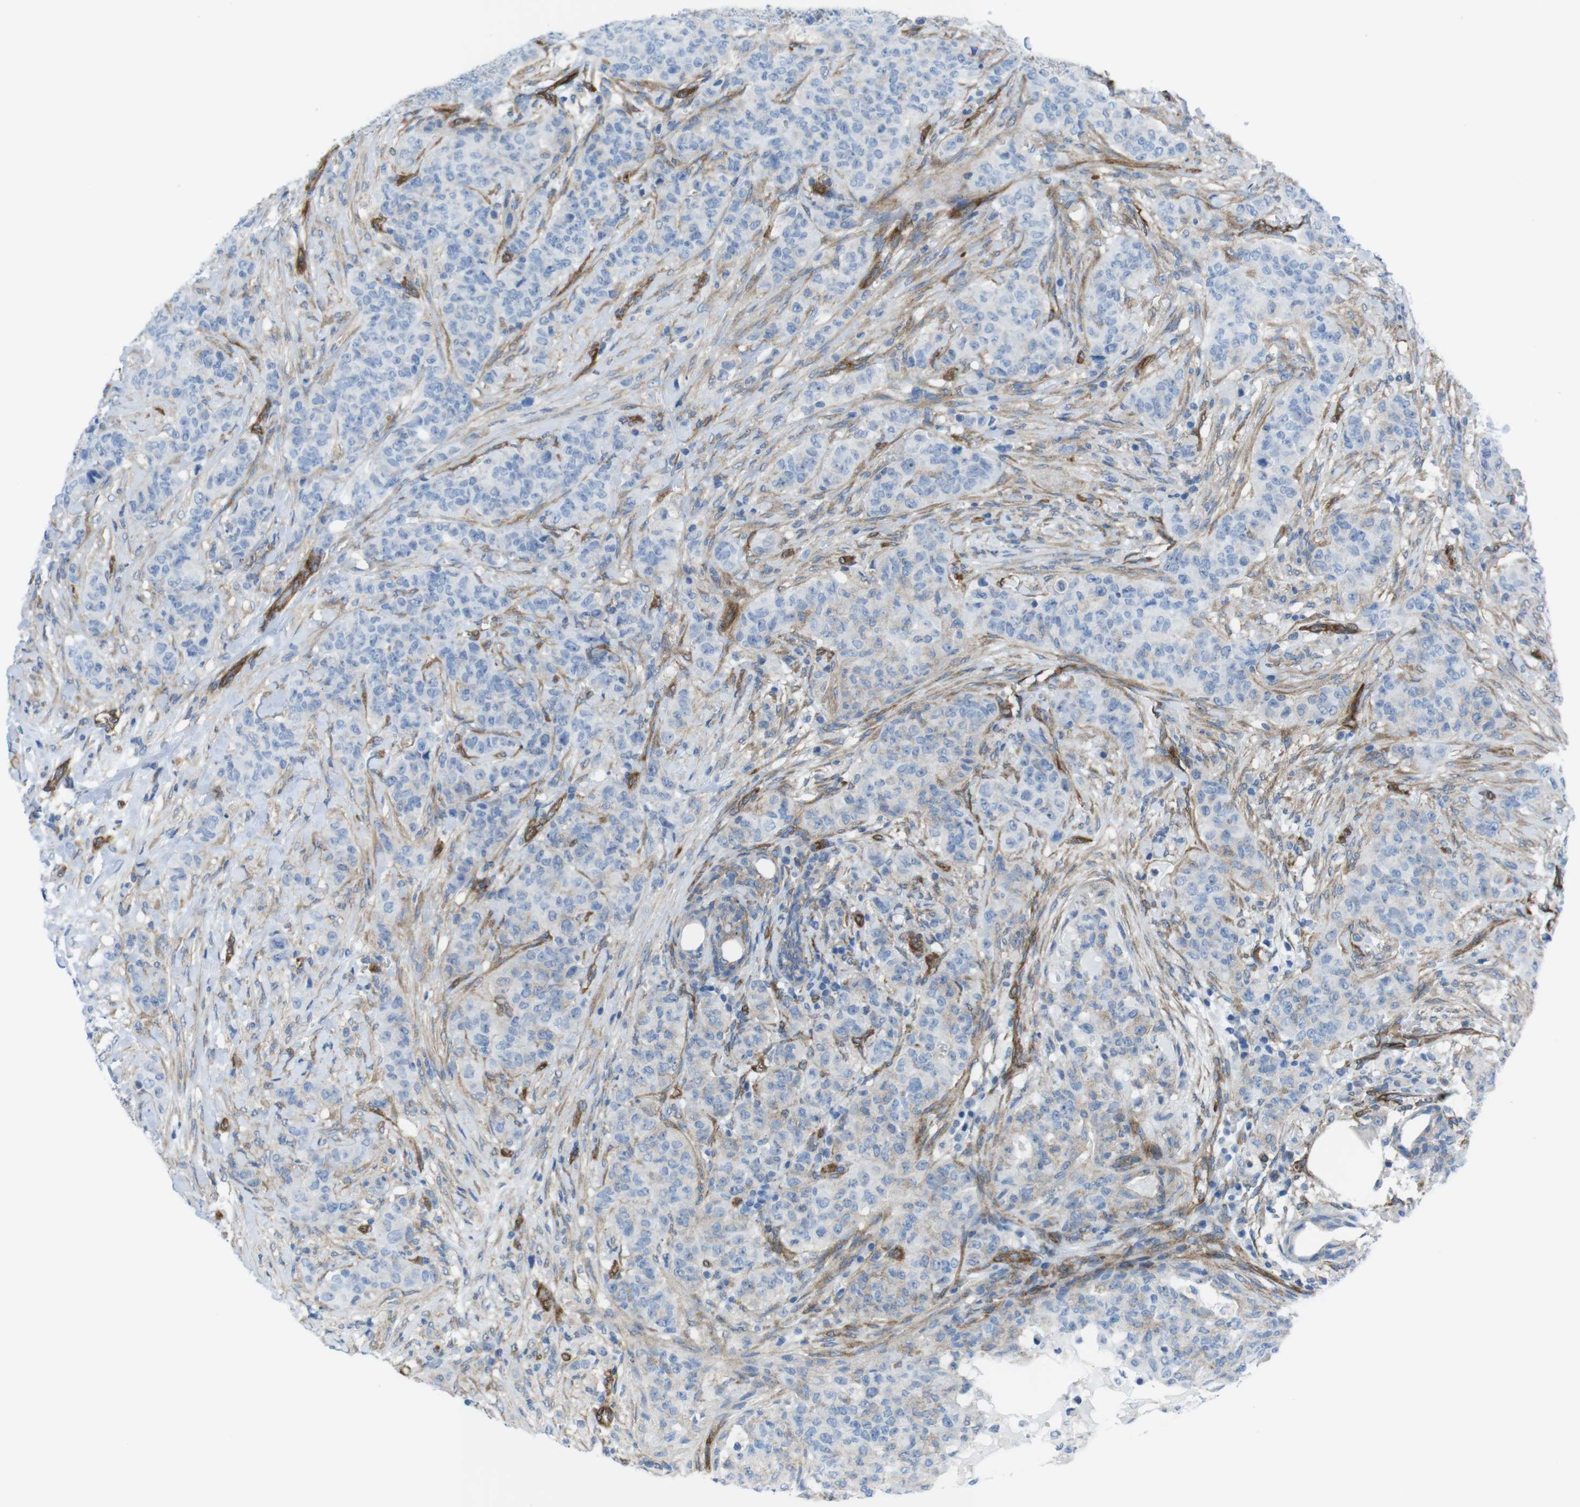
{"staining": {"intensity": "negative", "quantity": "none", "location": "none"}, "tissue": "breast cancer", "cell_type": "Tumor cells", "image_type": "cancer", "snomed": [{"axis": "morphology", "description": "Normal tissue, NOS"}, {"axis": "morphology", "description": "Duct carcinoma"}, {"axis": "topography", "description": "Breast"}], "caption": "Breast cancer was stained to show a protein in brown. There is no significant staining in tumor cells.", "gene": "DIAPH2", "patient": {"sex": "female", "age": 40}}